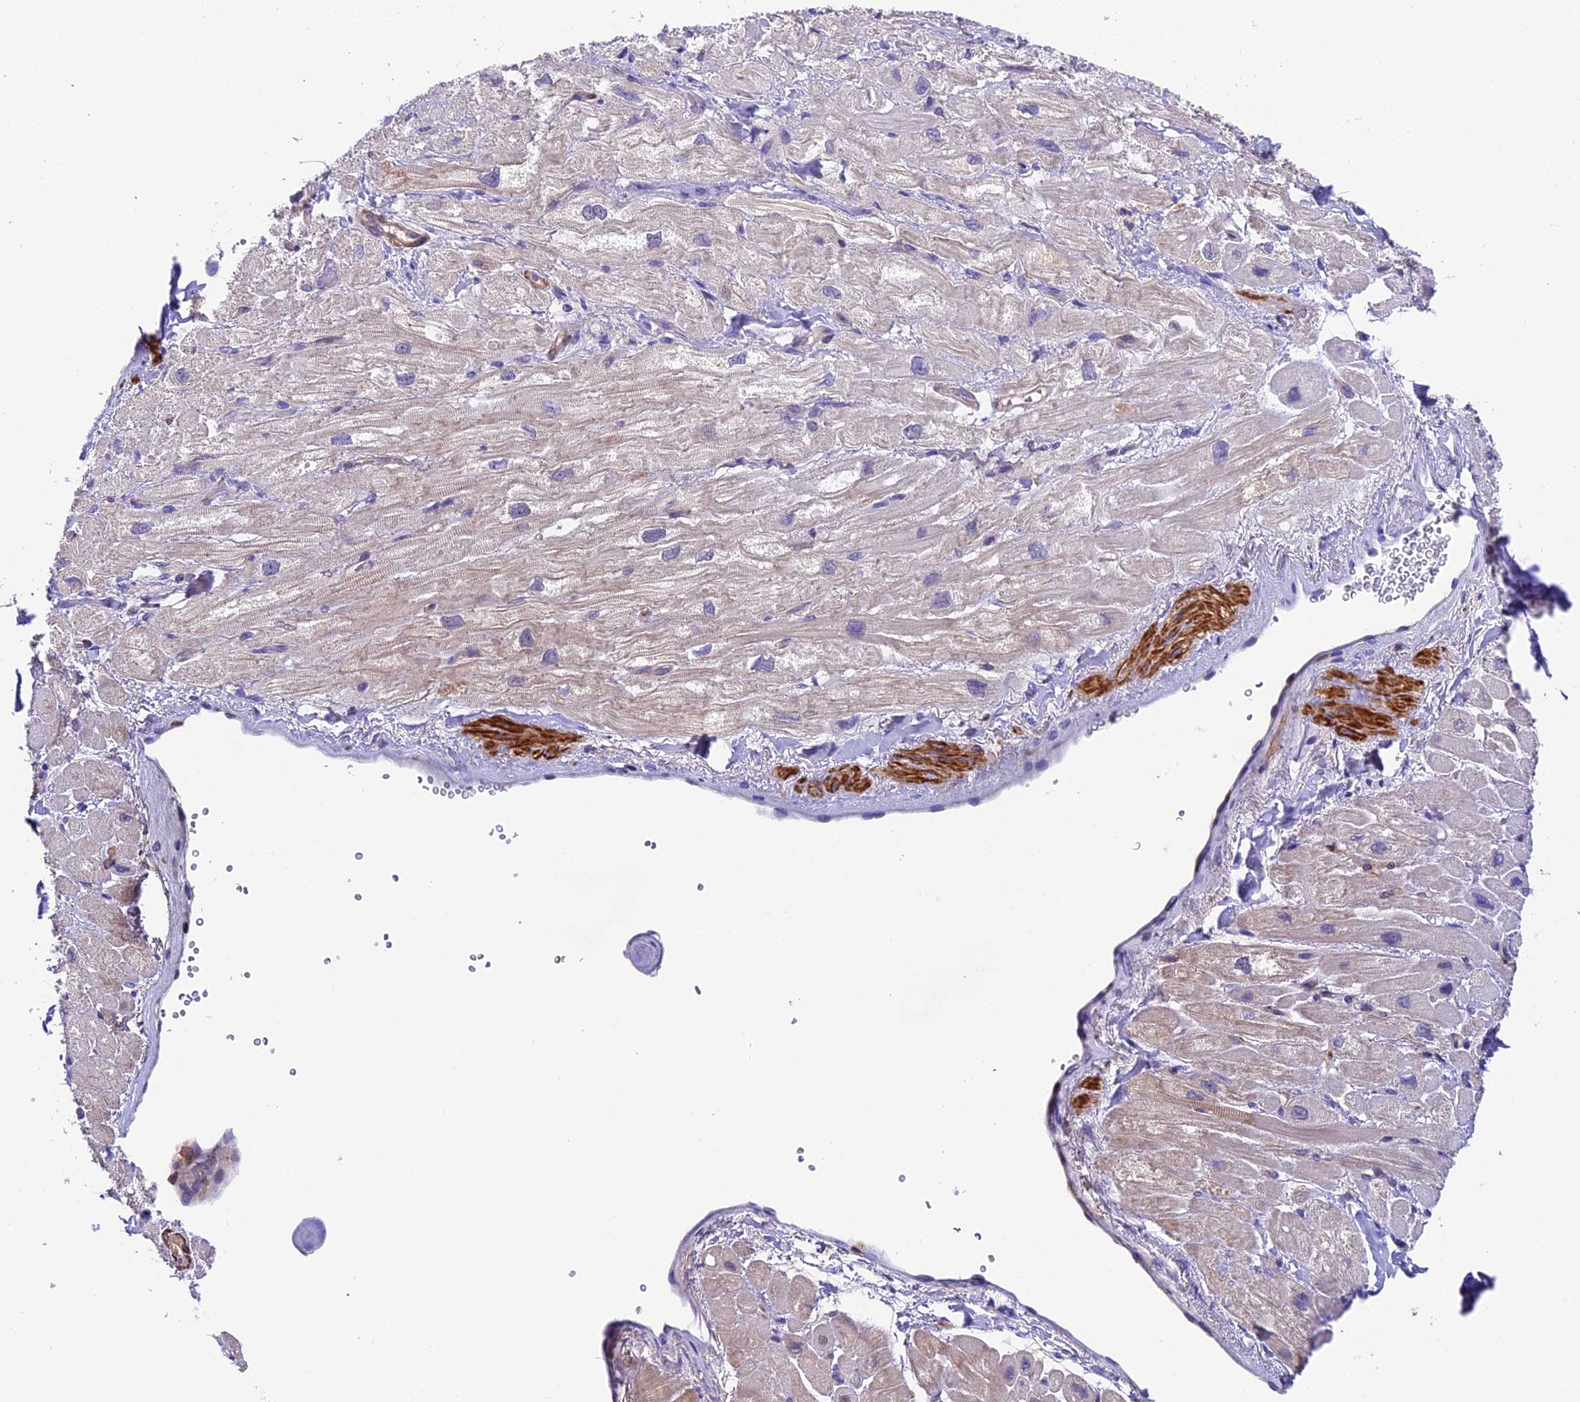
{"staining": {"intensity": "weak", "quantity": "25%-75%", "location": "cytoplasmic/membranous"}, "tissue": "heart muscle", "cell_type": "Cardiomyocytes", "image_type": "normal", "snomed": [{"axis": "morphology", "description": "Normal tissue, NOS"}, {"axis": "topography", "description": "Heart"}], "caption": "Approximately 25%-75% of cardiomyocytes in benign heart muscle display weak cytoplasmic/membranous protein staining as visualized by brown immunohistochemical staining.", "gene": "TBC1D1", "patient": {"sex": "male", "age": 65}}